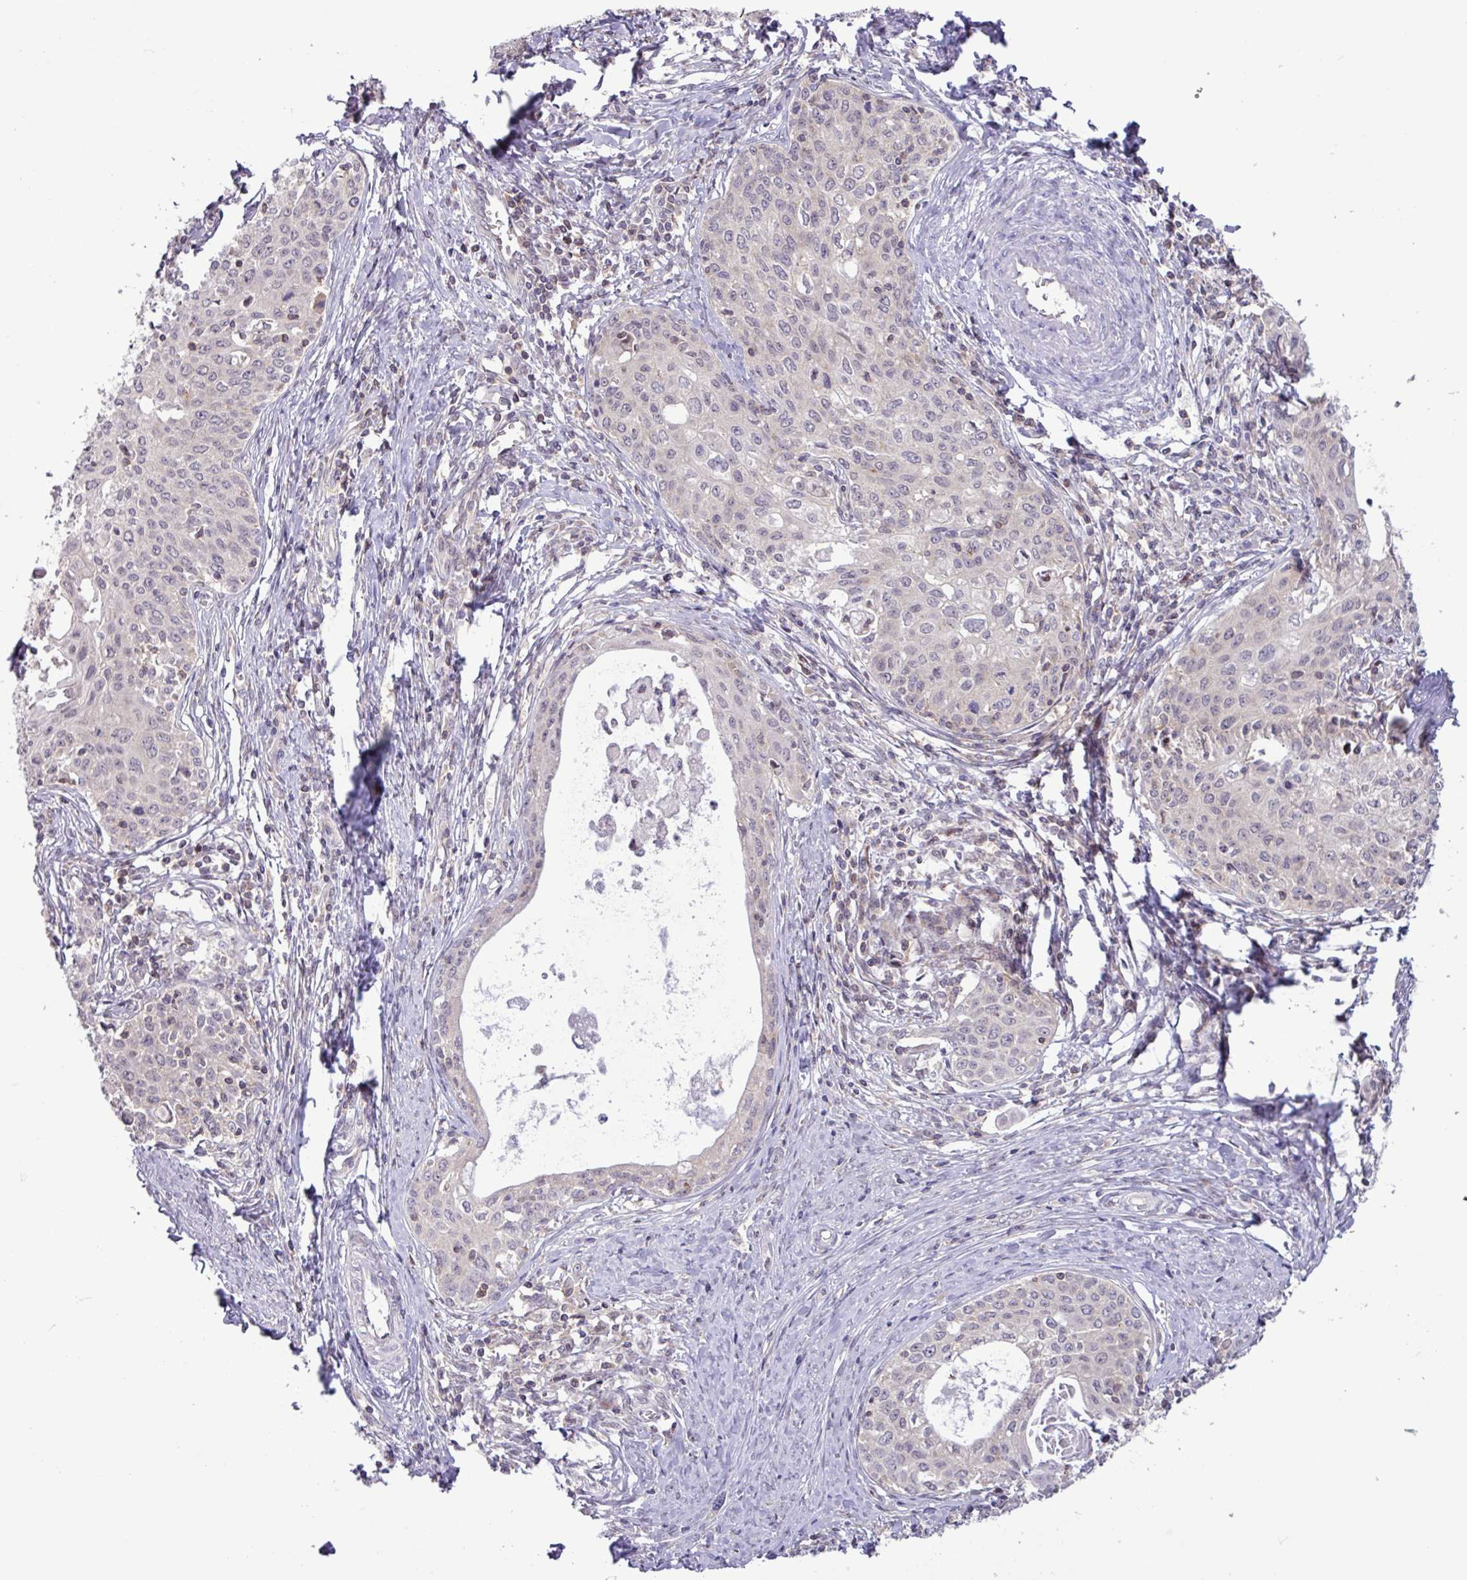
{"staining": {"intensity": "weak", "quantity": "<25%", "location": "nuclear"}, "tissue": "cervical cancer", "cell_type": "Tumor cells", "image_type": "cancer", "snomed": [{"axis": "morphology", "description": "Squamous cell carcinoma, NOS"}, {"axis": "morphology", "description": "Adenocarcinoma, NOS"}, {"axis": "topography", "description": "Cervix"}], "caption": "An image of human cervical cancer (squamous cell carcinoma) is negative for staining in tumor cells.", "gene": "RTL3", "patient": {"sex": "female", "age": 52}}